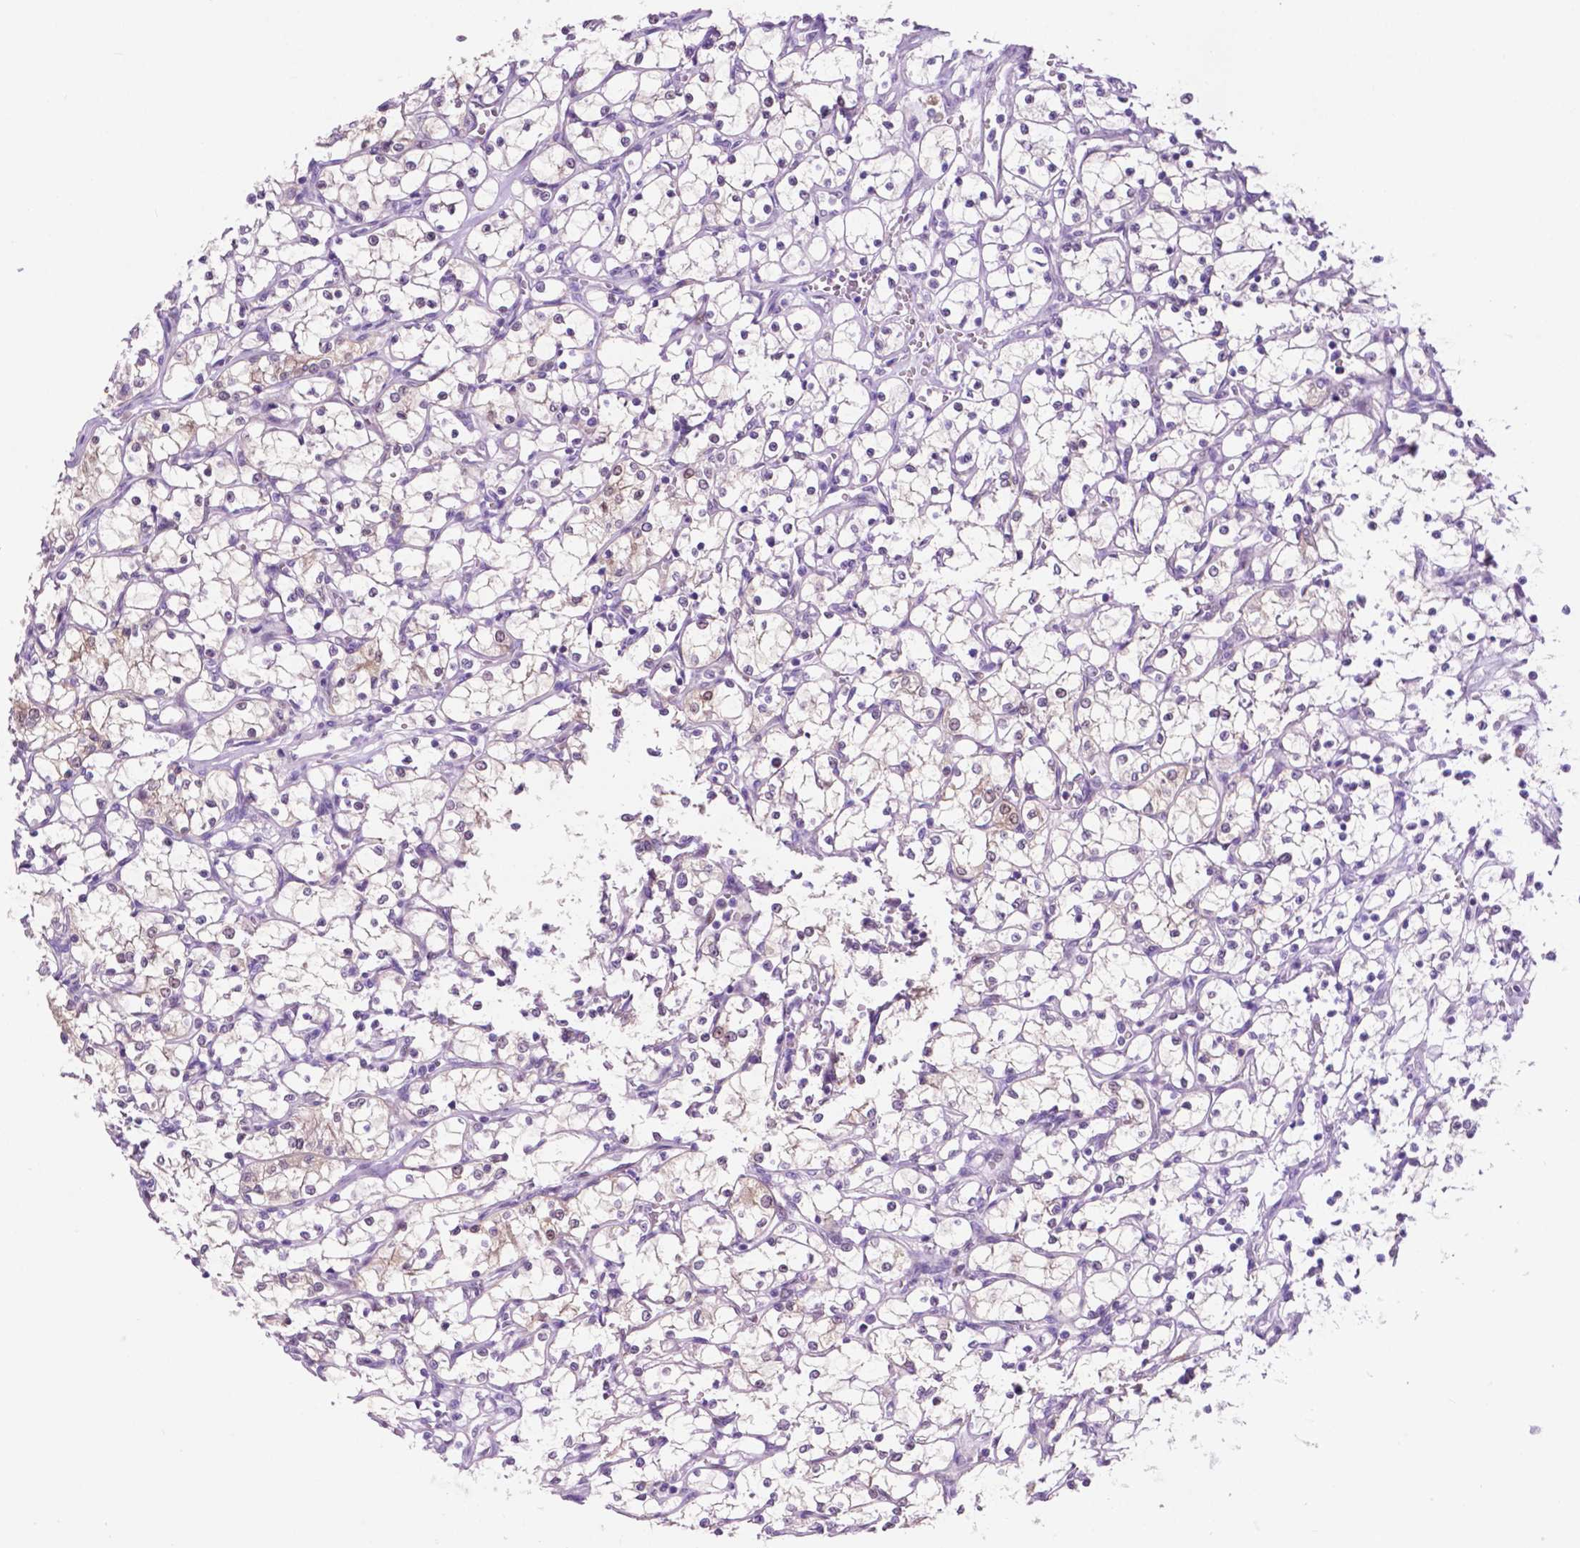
{"staining": {"intensity": "negative", "quantity": "none", "location": "none"}, "tissue": "renal cancer", "cell_type": "Tumor cells", "image_type": "cancer", "snomed": [{"axis": "morphology", "description": "Adenocarcinoma, NOS"}, {"axis": "topography", "description": "Kidney"}], "caption": "A high-resolution image shows immunohistochemistry staining of renal adenocarcinoma, which demonstrates no significant positivity in tumor cells. (Brightfield microscopy of DAB immunohistochemistry (IHC) at high magnification).", "gene": "ACY3", "patient": {"sex": "female", "age": 69}}